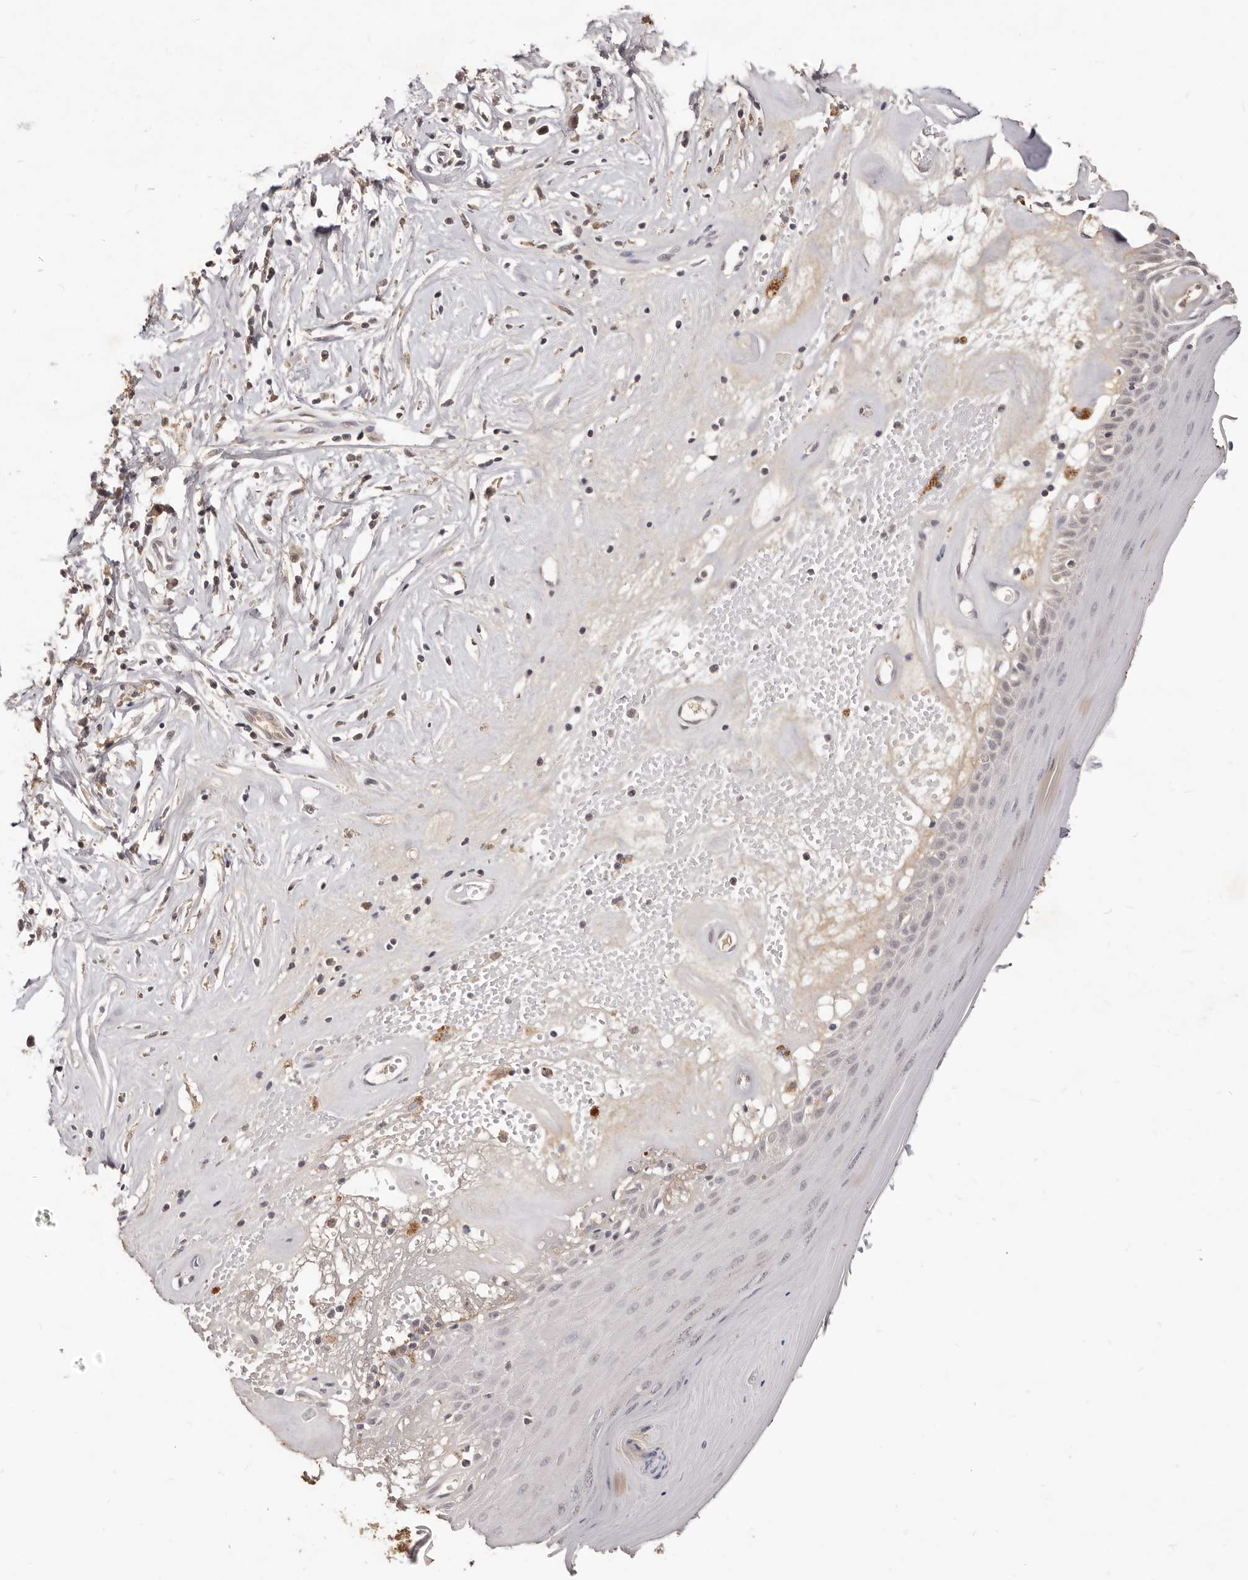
{"staining": {"intensity": "moderate", "quantity": "<25%", "location": "nuclear"}, "tissue": "skin", "cell_type": "Epidermal cells", "image_type": "normal", "snomed": [{"axis": "morphology", "description": "Normal tissue, NOS"}, {"axis": "morphology", "description": "Inflammation, NOS"}, {"axis": "topography", "description": "Vulva"}], "caption": "Protein positivity by immunohistochemistry (IHC) demonstrates moderate nuclear staining in about <25% of epidermal cells in unremarkable skin.", "gene": "TSPAN13", "patient": {"sex": "female", "age": 84}}